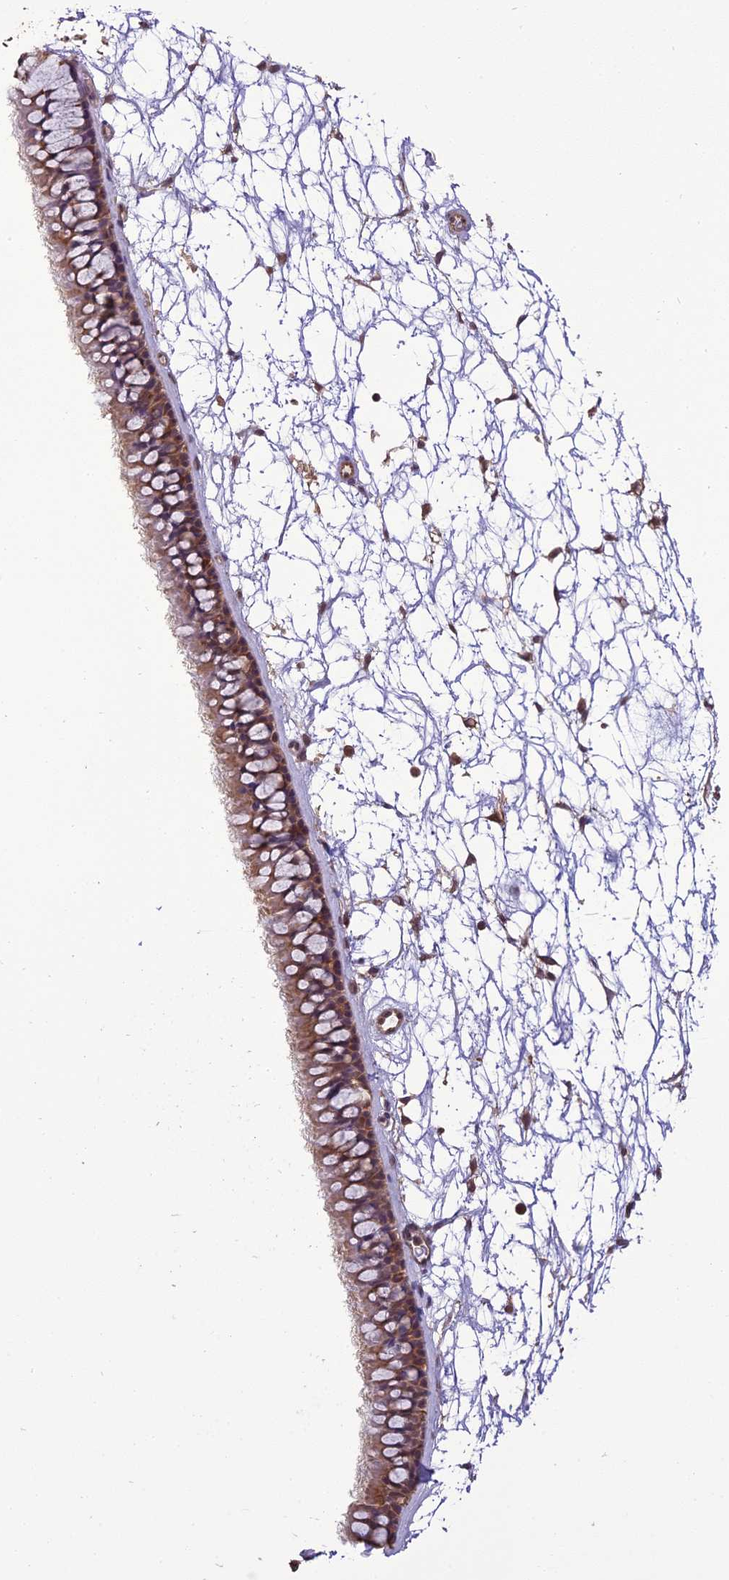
{"staining": {"intensity": "moderate", "quantity": ">75%", "location": "cytoplasmic/membranous"}, "tissue": "nasopharynx", "cell_type": "Respiratory epithelial cells", "image_type": "normal", "snomed": [{"axis": "morphology", "description": "Normal tissue, NOS"}, {"axis": "topography", "description": "Nasopharynx"}], "caption": "This micrograph reveals normal nasopharynx stained with immunohistochemistry to label a protein in brown. The cytoplasmic/membranous of respiratory epithelial cells show moderate positivity for the protein. Nuclei are counter-stained blue.", "gene": "TIGD7", "patient": {"sex": "male", "age": 64}}